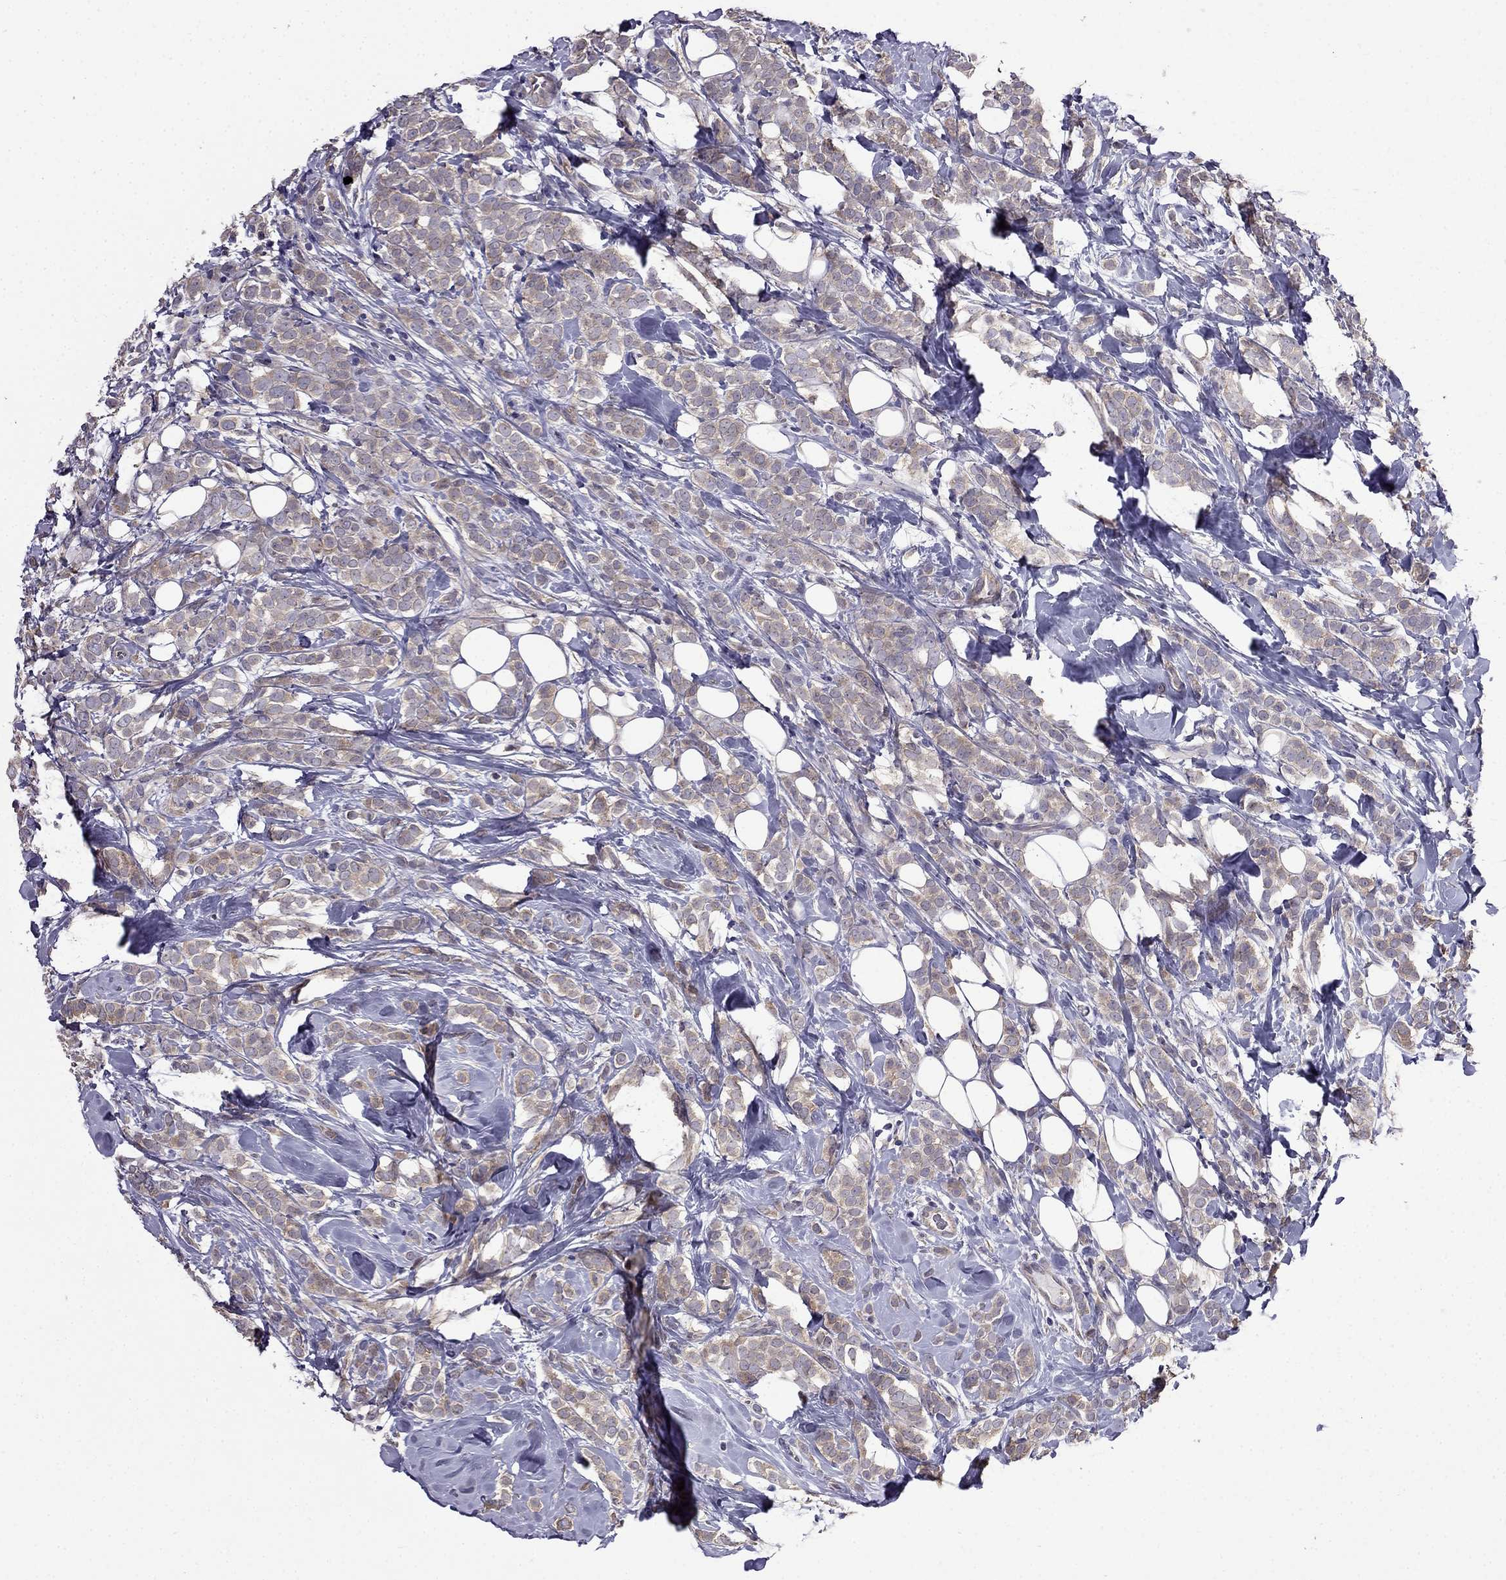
{"staining": {"intensity": "moderate", "quantity": "25%-75%", "location": "cytoplasmic/membranous"}, "tissue": "breast cancer", "cell_type": "Tumor cells", "image_type": "cancer", "snomed": [{"axis": "morphology", "description": "Lobular carcinoma"}, {"axis": "topography", "description": "Breast"}], "caption": "Moderate cytoplasmic/membranous protein expression is seen in approximately 25%-75% of tumor cells in breast cancer.", "gene": "SCNN1D", "patient": {"sex": "female", "age": 49}}